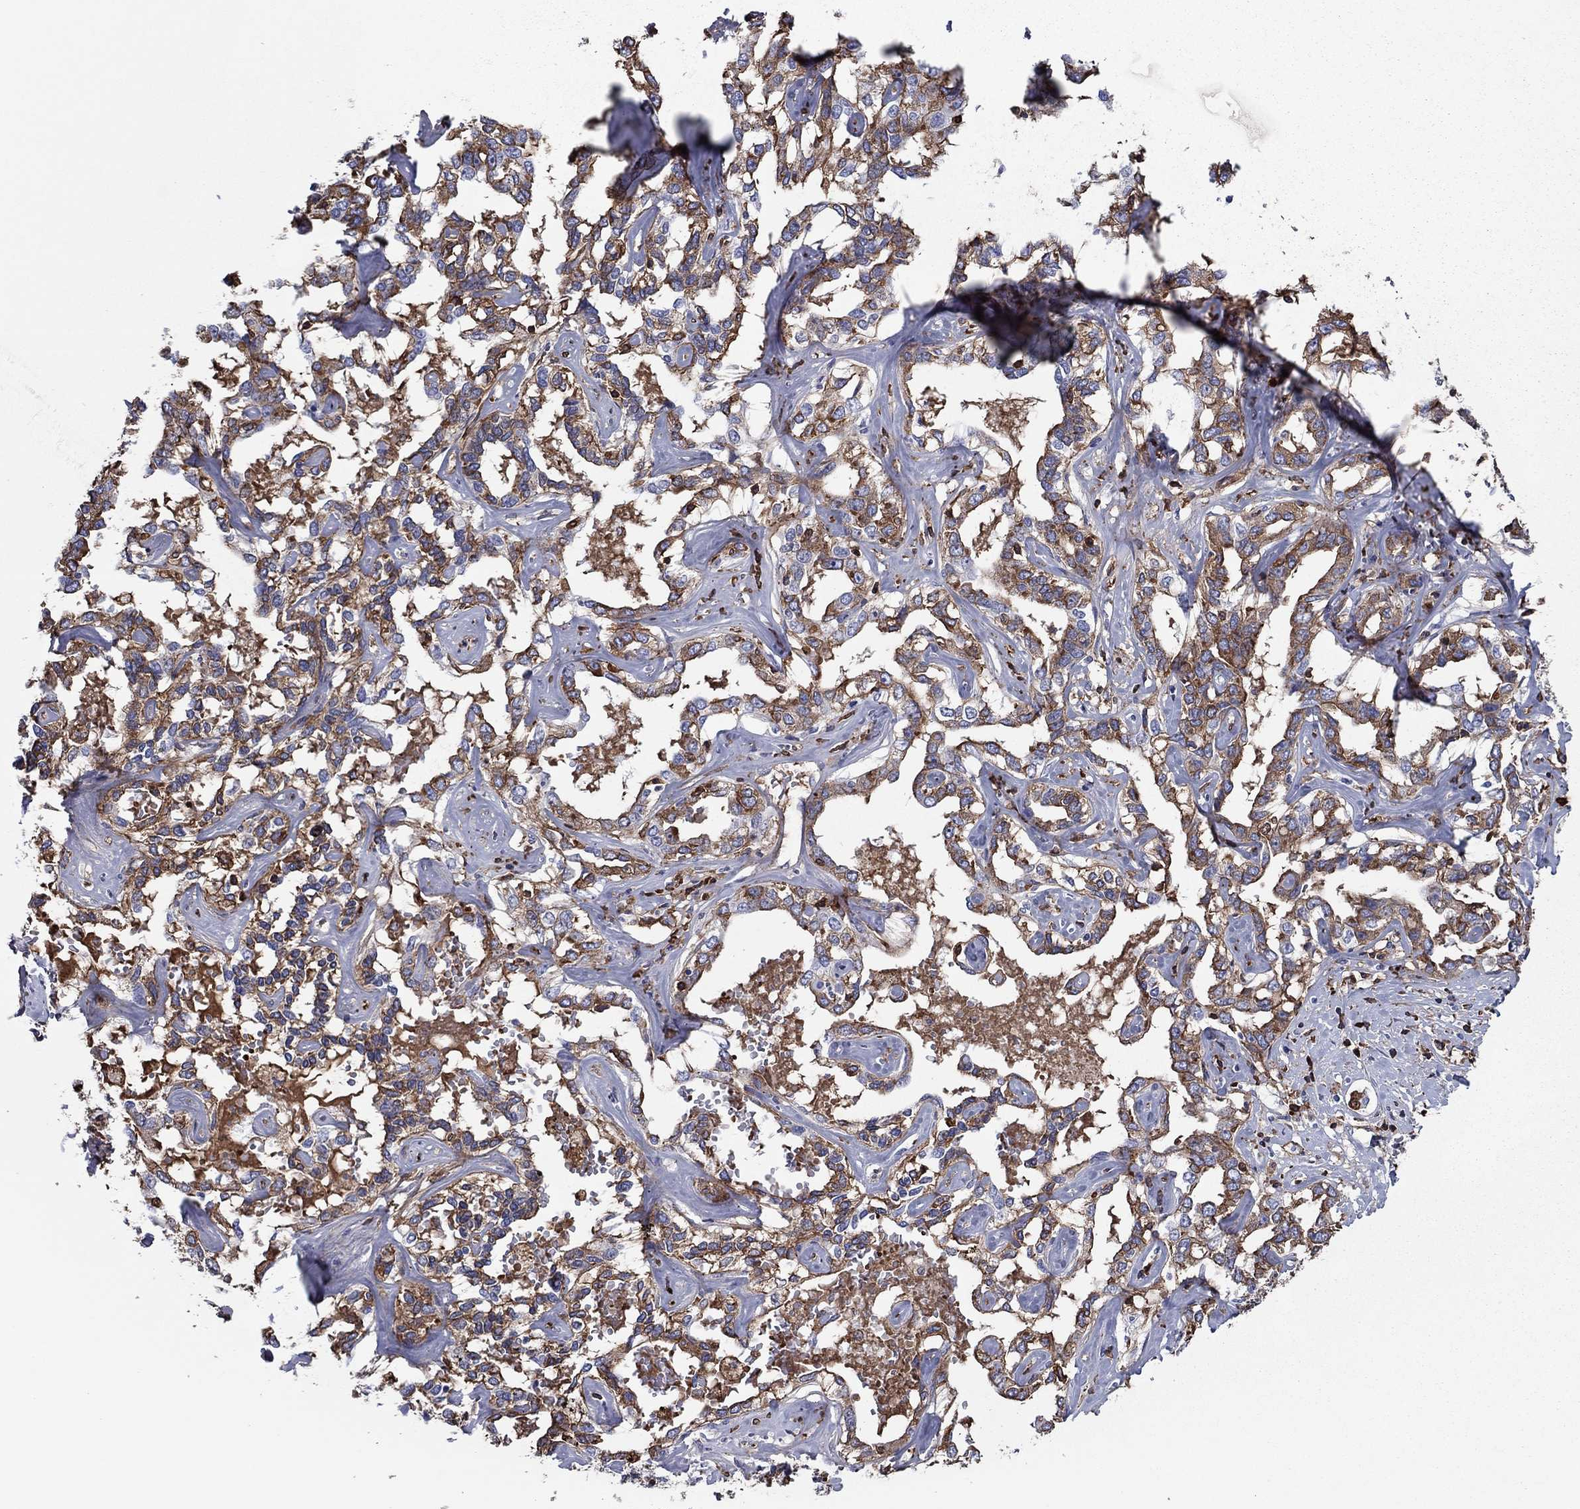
{"staining": {"intensity": "moderate", "quantity": ">75%", "location": "cytoplasmic/membranous"}, "tissue": "liver cancer", "cell_type": "Tumor cells", "image_type": "cancer", "snomed": [{"axis": "morphology", "description": "Cholangiocarcinoma"}, {"axis": "topography", "description": "Liver"}], "caption": "Liver cancer (cholangiocarcinoma) was stained to show a protein in brown. There is medium levels of moderate cytoplasmic/membranous staining in approximately >75% of tumor cells. Using DAB (3,3'-diaminobenzidine) (brown) and hematoxylin (blue) stains, captured at high magnification using brightfield microscopy.", "gene": "HPX", "patient": {"sex": "male", "age": 59}}